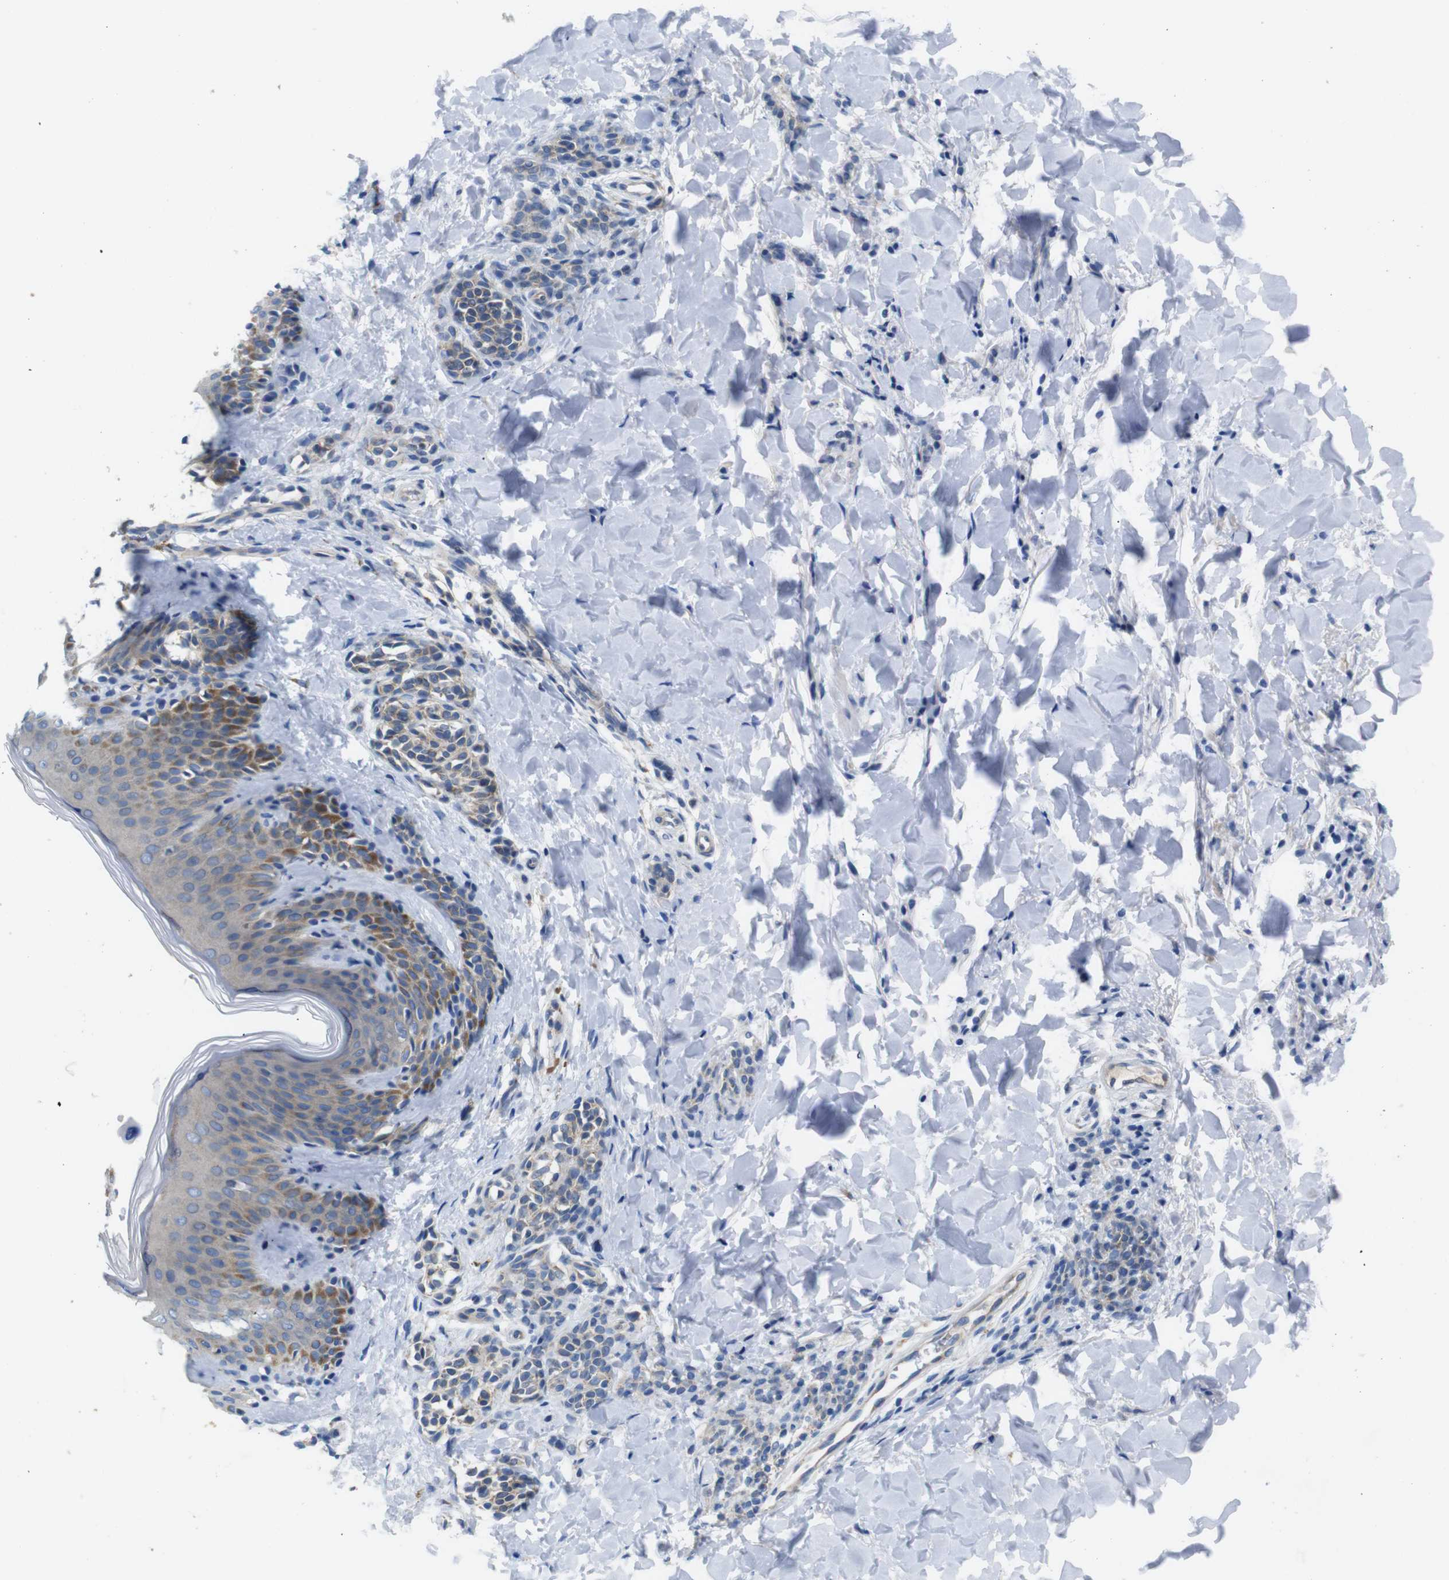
{"staining": {"intensity": "negative", "quantity": "none", "location": "none"}, "tissue": "skin", "cell_type": "Fibroblasts", "image_type": "normal", "snomed": [{"axis": "morphology", "description": "Normal tissue, NOS"}, {"axis": "topography", "description": "Skin"}], "caption": "Fibroblasts are negative for brown protein staining in normal skin.", "gene": "DCP1A", "patient": {"sex": "male", "age": 16}}